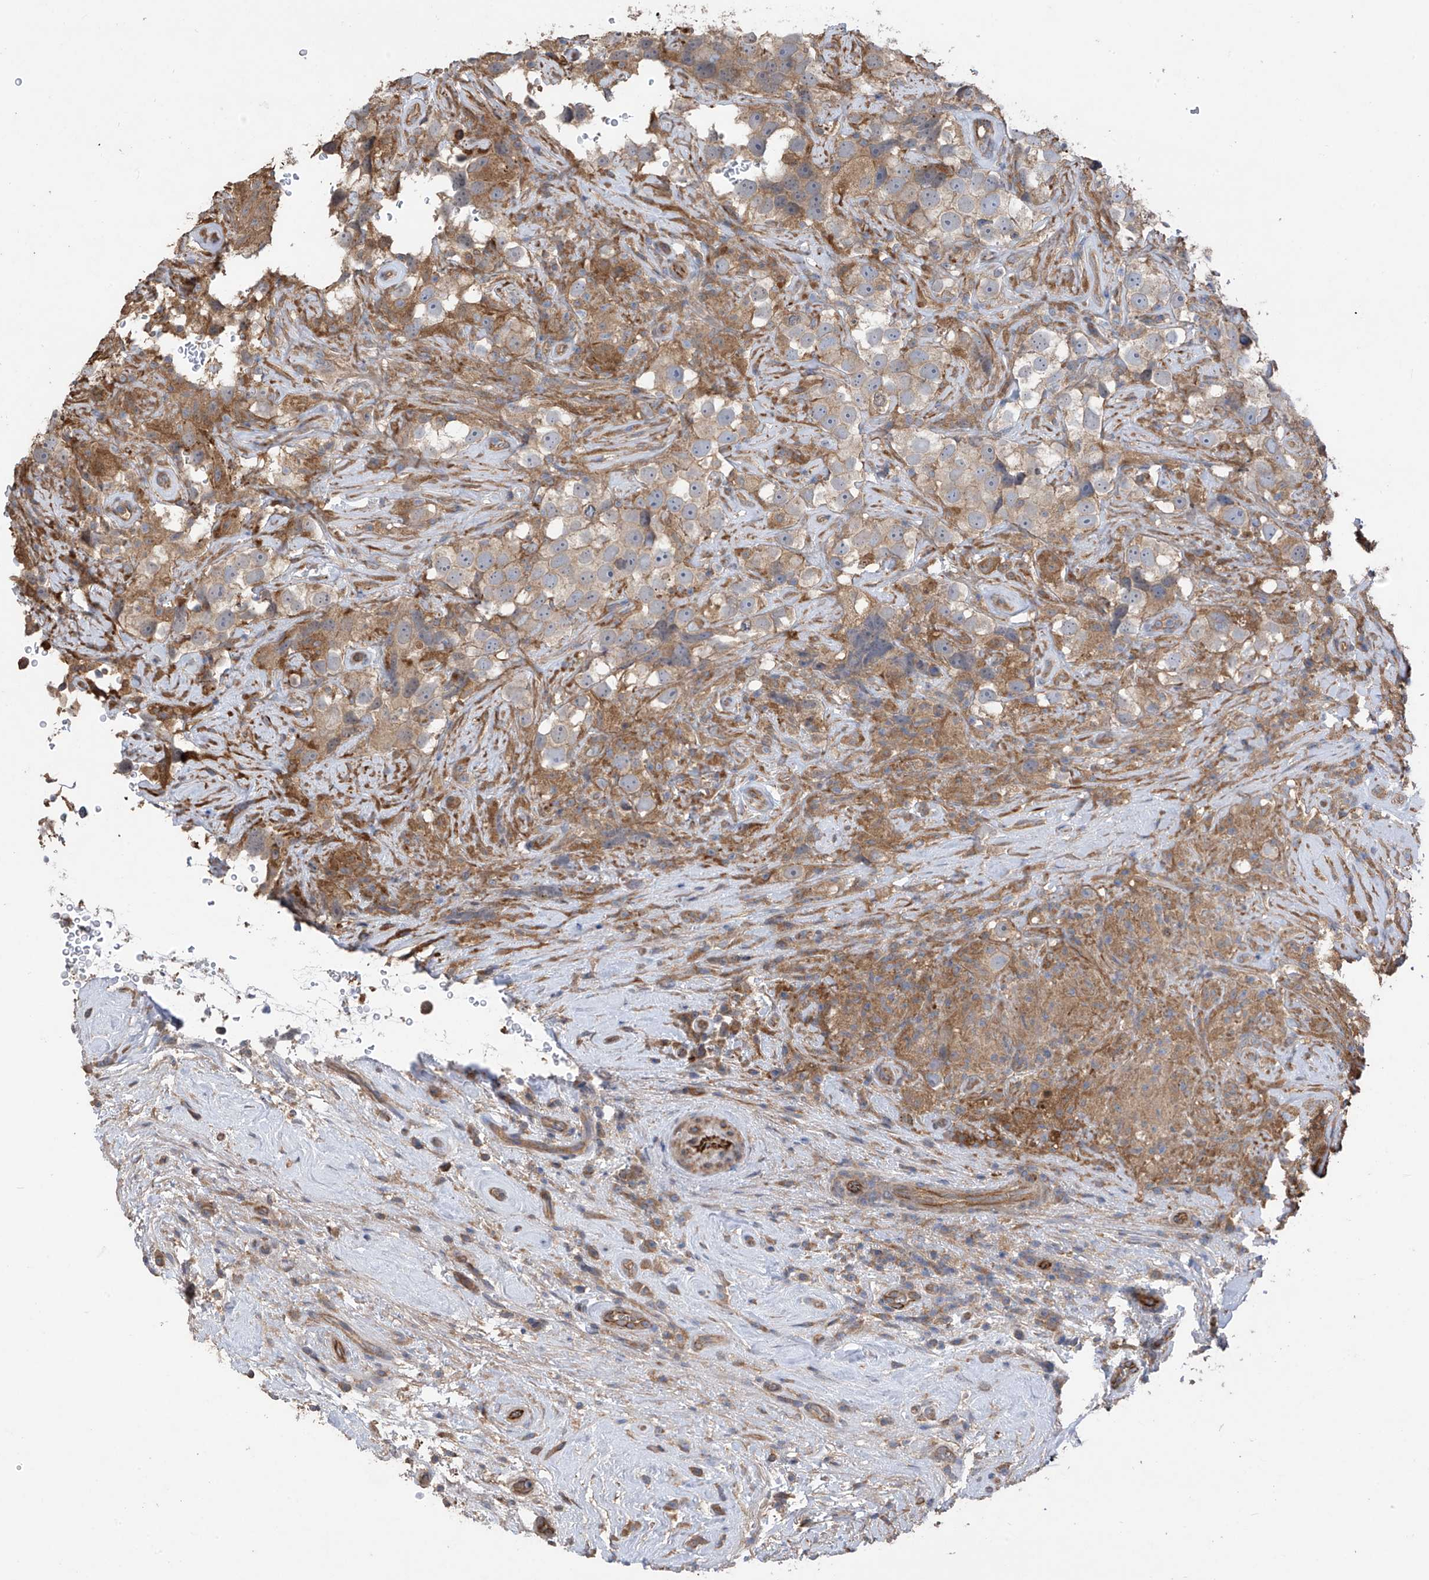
{"staining": {"intensity": "weak", "quantity": ">75%", "location": "cytoplasmic/membranous"}, "tissue": "testis cancer", "cell_type": "Tumor cells", "image_type": "cancer", "snomed": [{"axis": "morphology", "description": "Seminoma, NOS"}, {"axis": "topography", "description": "Testis"}], "caption": "Approximately >75% of tumor cells in human testis seminoma display weak cytoplasmic/membranous protein staining as visualized by brown immunohistochemical staining.", "gene": "PHACTR4", "patient": {"sex": "male", "age": 49}}